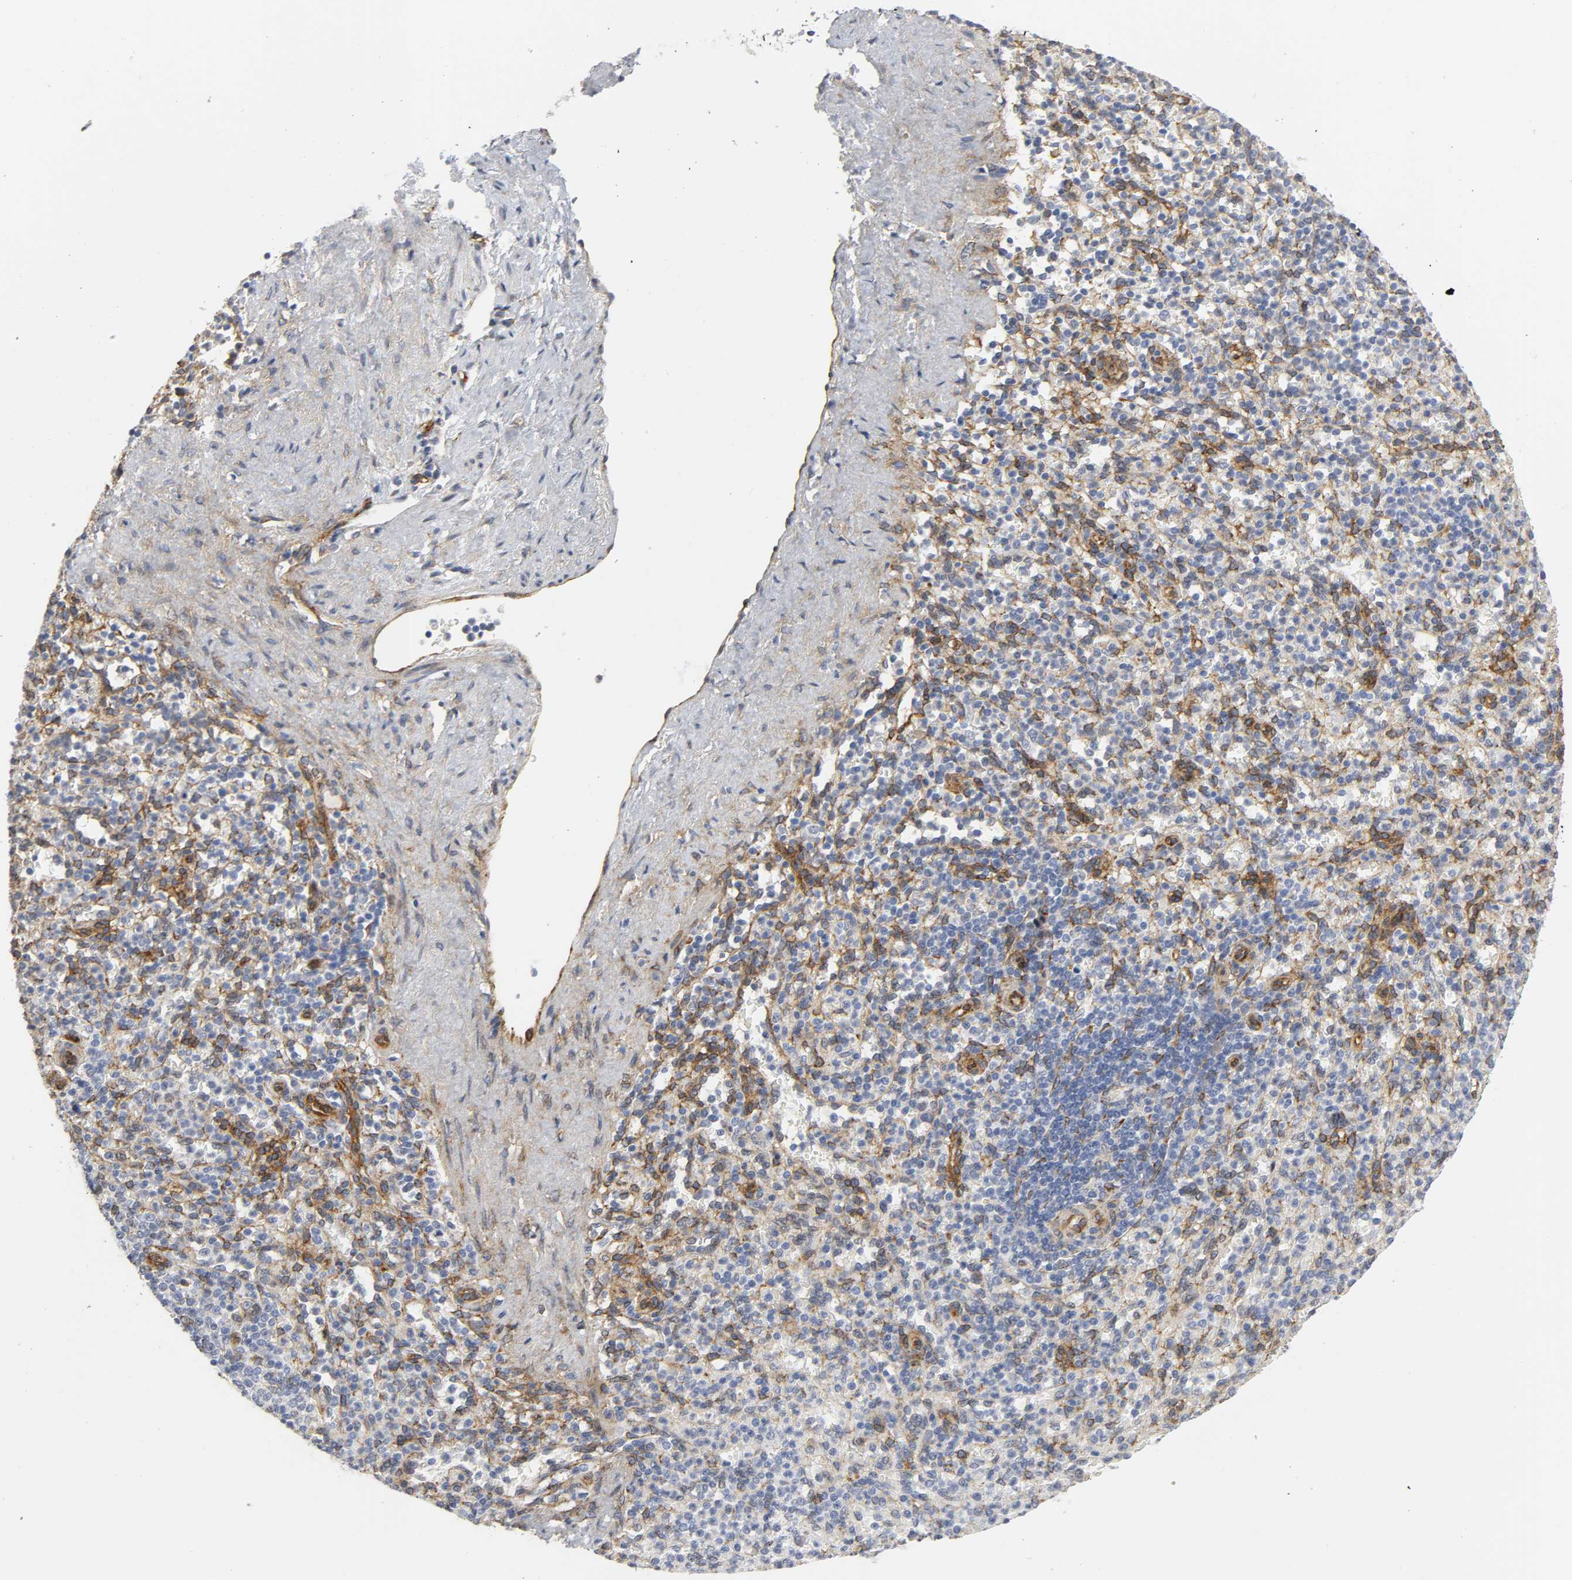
{"staining": {"intensity": "moderate", "quantity": "<25%", "location": "cytoplasmic/membranous"}, "tissue": "spleen", "cell_type": "Cells in red pulp", "image_type": "normal", "snomed": [{"axis": "morphology", "description": "Normal tissue, NOS"}, {"axis": "topography", "description": "Spleen"}], "caption": "Immunohistochemistry (IHC) staining of benign spleen, which exhibits low levels of moderate cytoplasmic/membranous positivity in approximately <25% of cells in red pulp indicating moderate cytoplasmic/membranous protein staining. The staining was performed using DAB (3,3'-diaminobenzidine) (brown) for protein detection and nuclei were counterstained in hematoxylin (blue).", "gene": "DOCK1", "patient": {"sex": "female", "age": 74}}